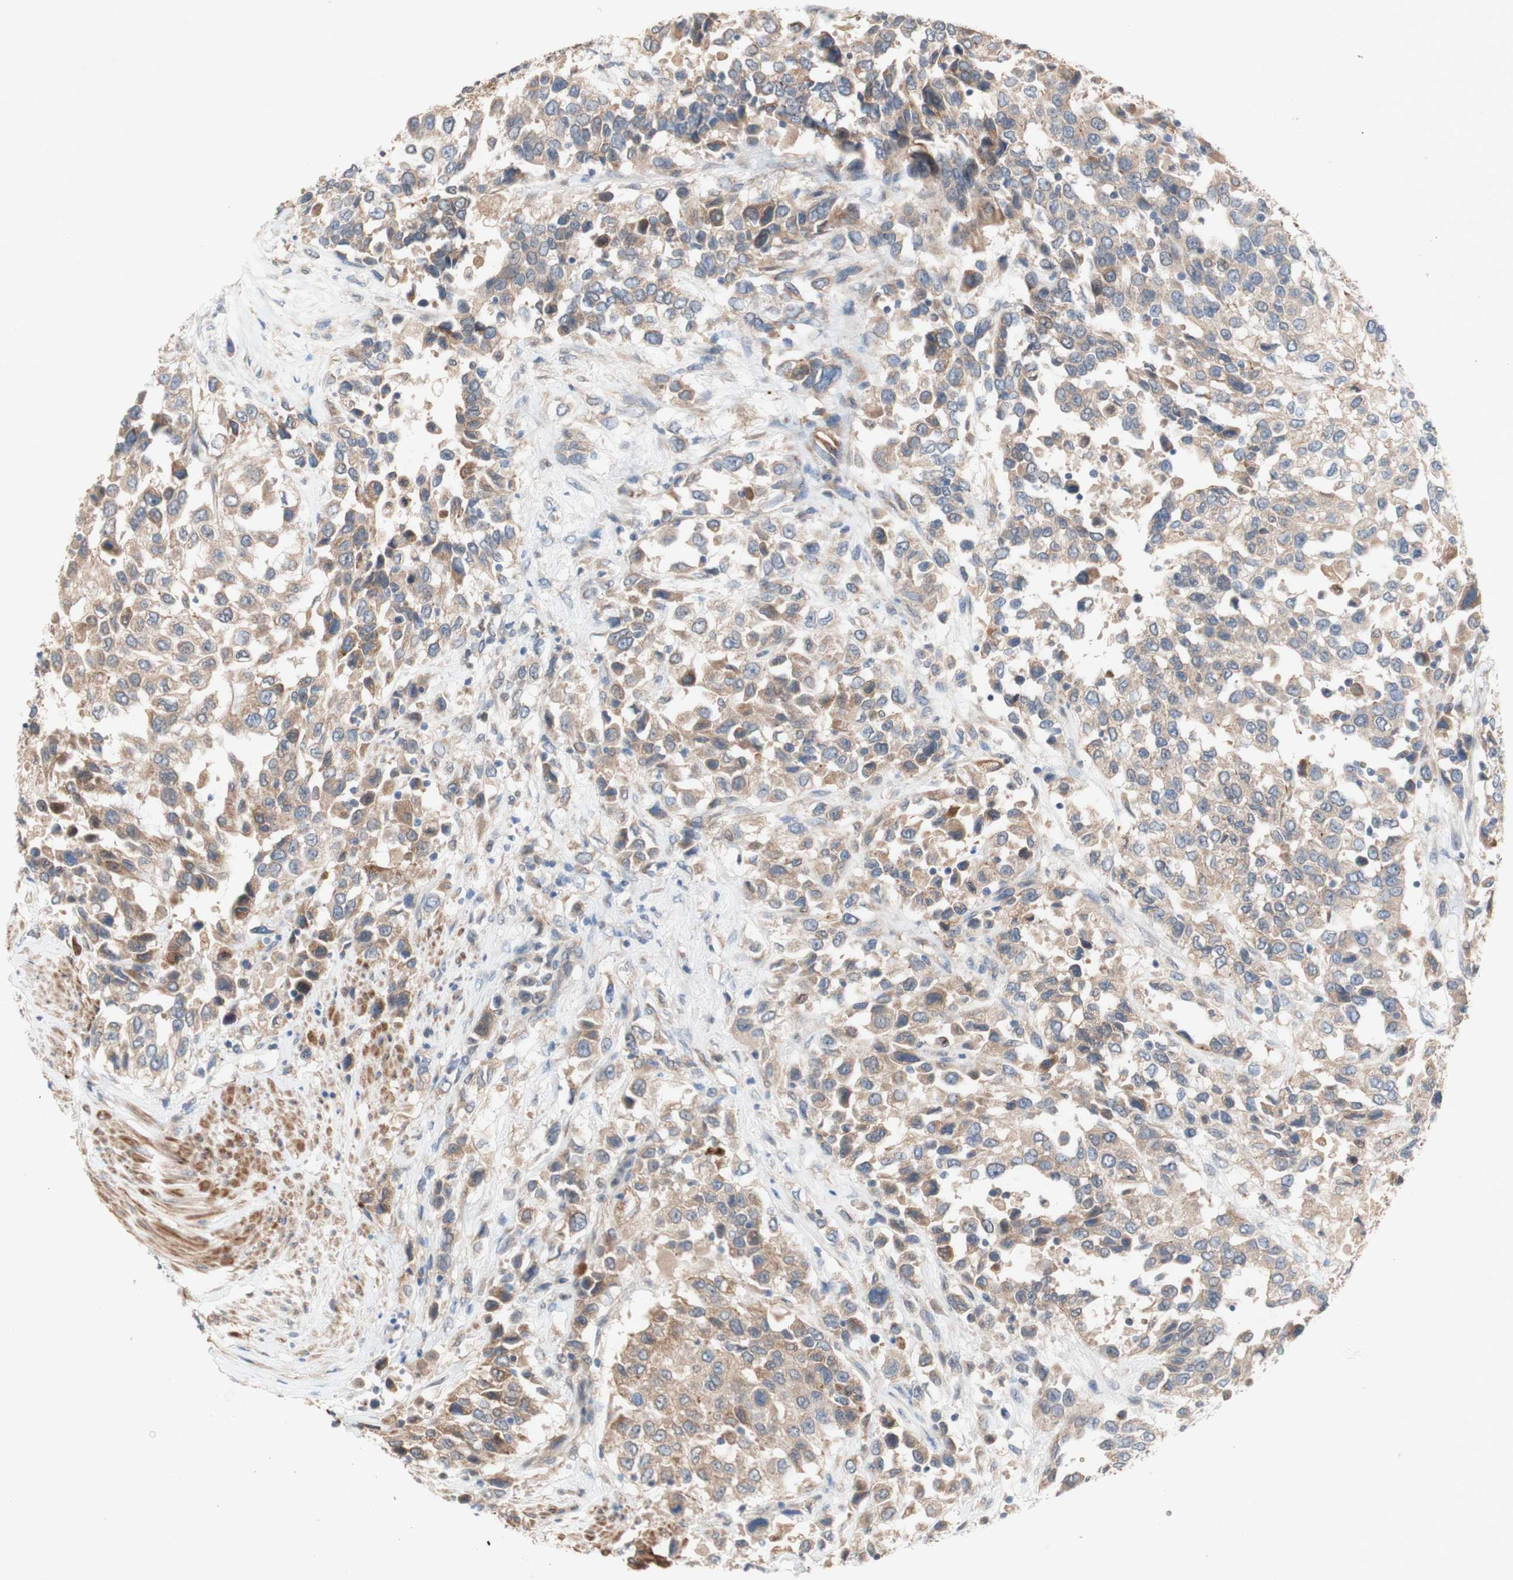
{"staining": {"intensity": "moderate", "quantity": ">75%", "location": "cytoplasmic/membranous"}, "tissue": "urothelial cancer", "cell_type": "Tumor cells", "image_type": "cancer", "snomed": [{"axis": "morphology", "description": "Urothelial carcinoma, High grade"}, {"axis": "topography", "description": "Urinary bladder"}], "caption": "Protein expression analysis of human high-grade urothelial carcinoma reveals moderate cytoplasmic/membranous staining in about >75% of tumor cells.", "gene": "PDGFB", "patient": {"sex": "female", "age": 80}}